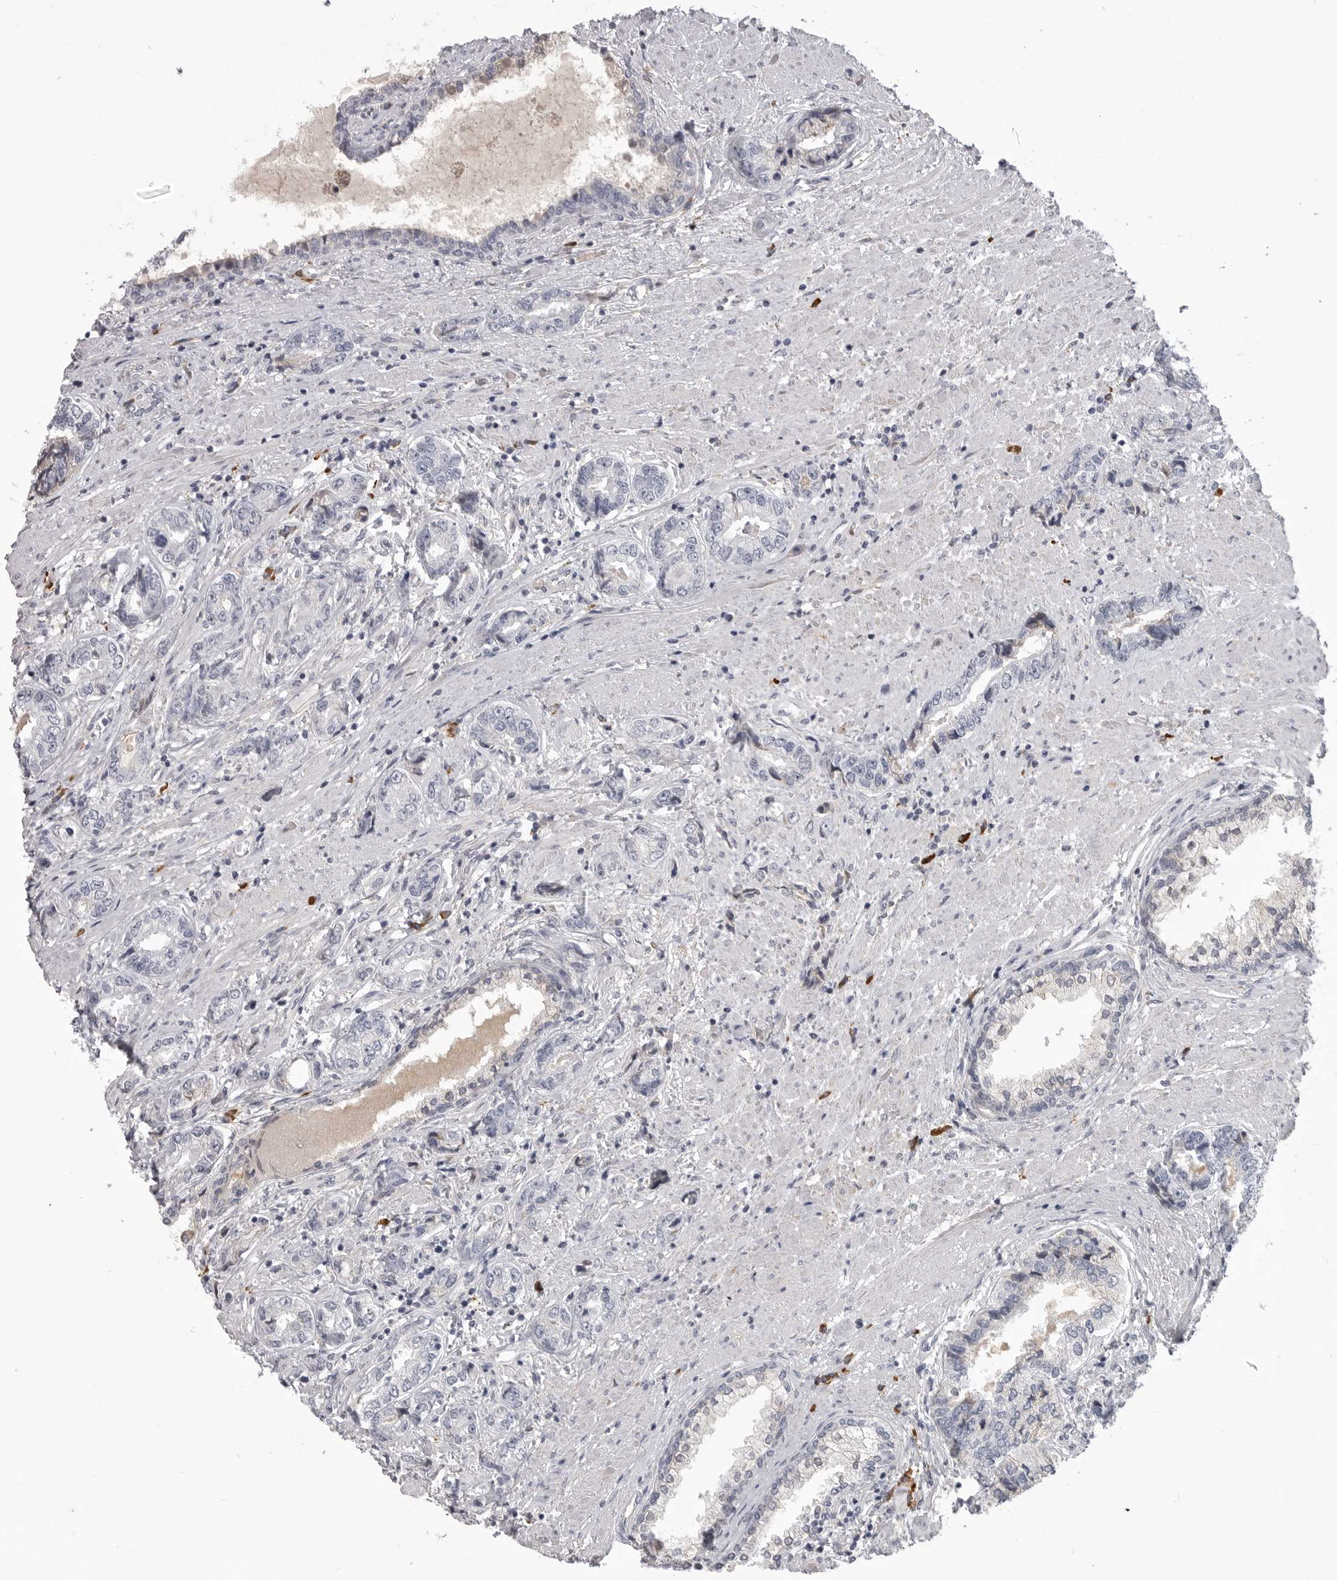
{"staining": {"intensity": "negative", "quantity": "none", "location": "none"}, "tissue": "prostate cancer", "cell_type": "Tumor cells", "image_type": "cancer", "snomed": [{"axis": "morphology", "description": "Adenocarcinoma, High grade"}, {"axis": "topography", "description": "Prostate"}], "caption": "Tumor cells are negative for brown protein staining in prostate cancer.", "gene": "FKBP2", "patient": {"sex": "male", "age": 61}}